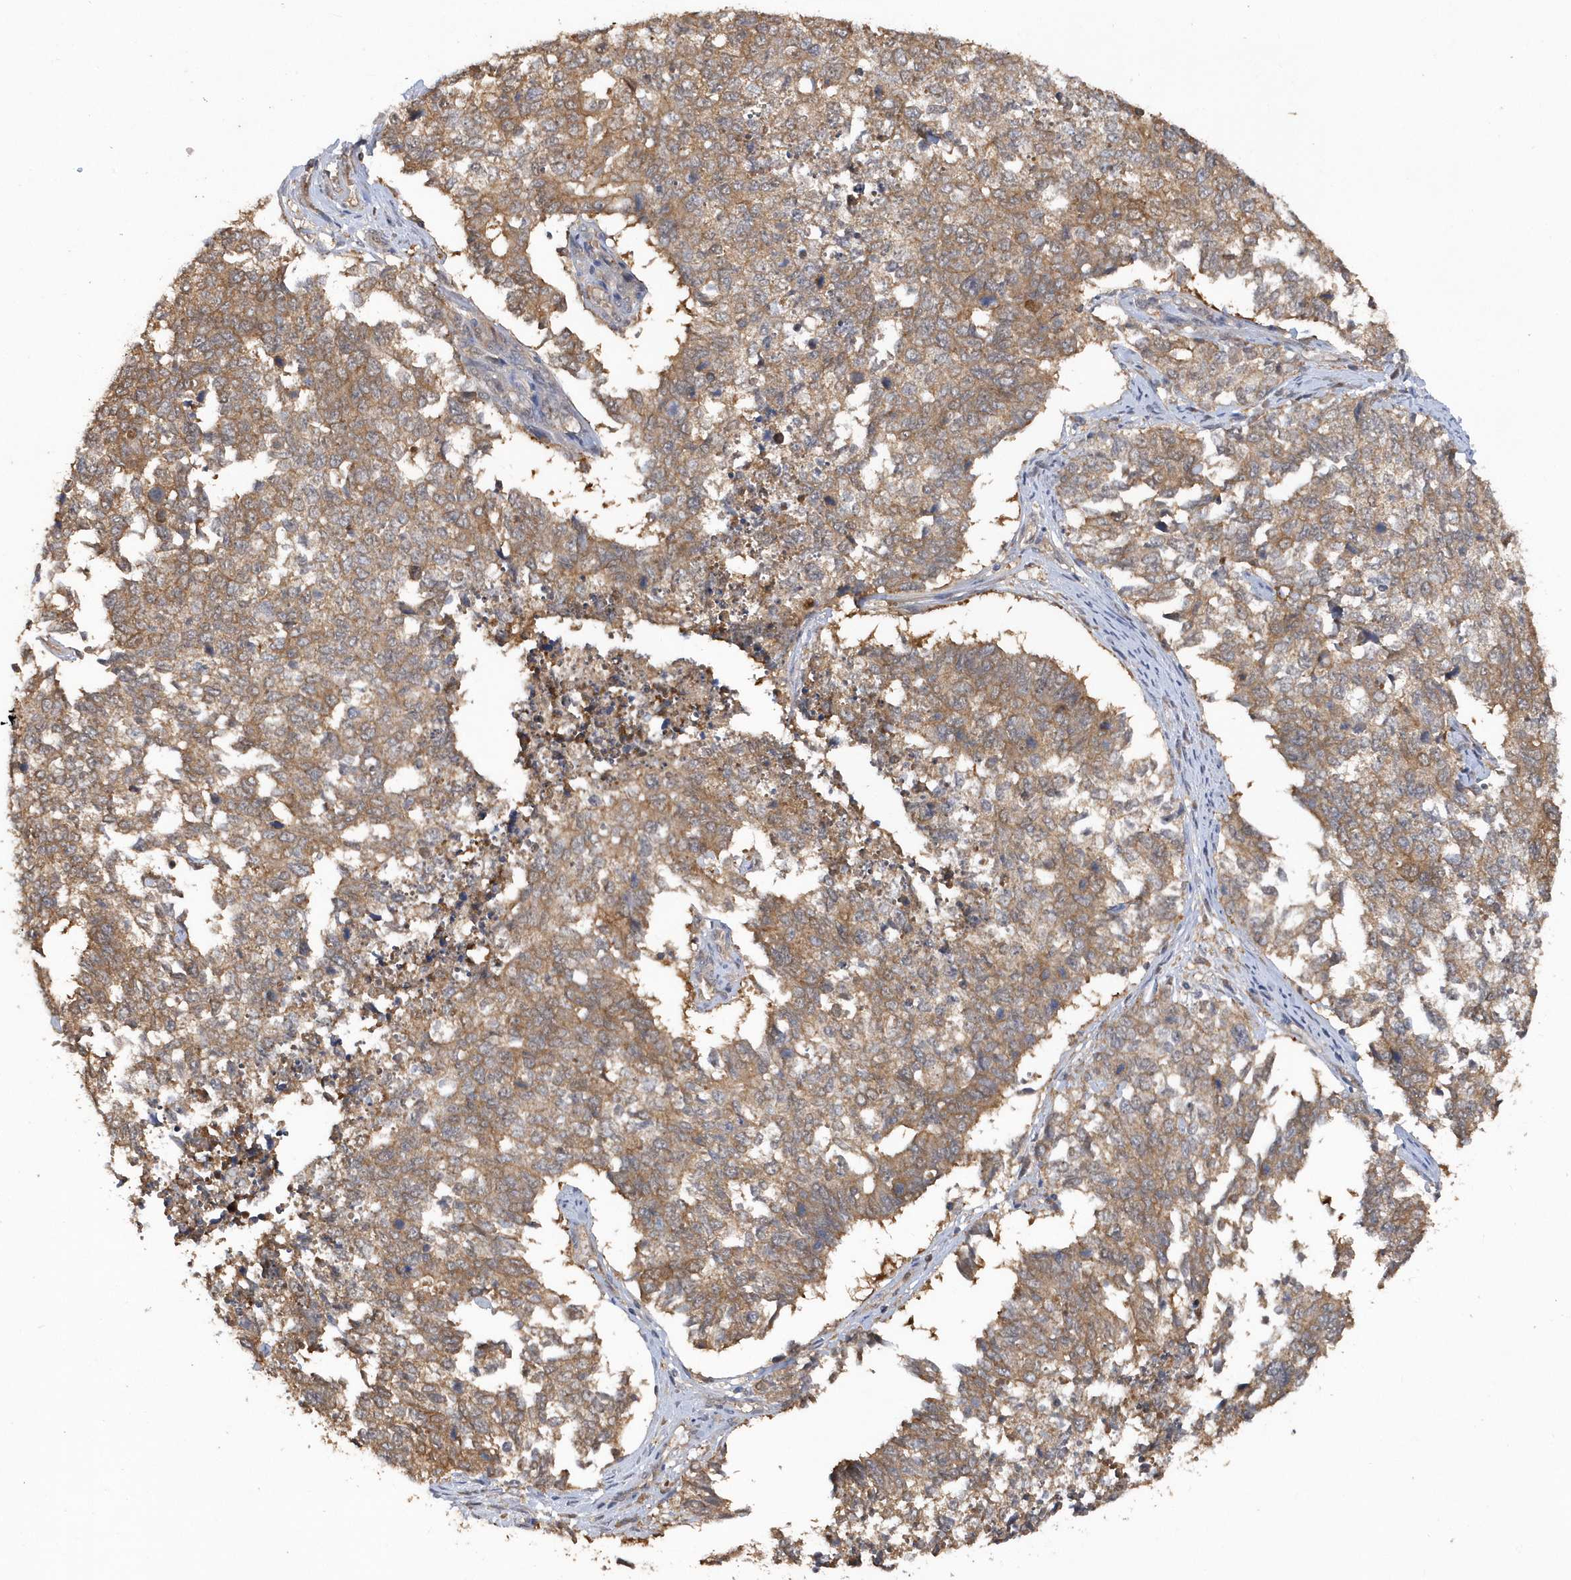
{"staining": {"intensity": "moderate", "quantity": ">75%", "location": "cytoplasmic/membranous"}, "tissue": "cervical cancer", "cell_type": "Tumor cells", "image_type": "cancer", "snomed": [{"axis": "morphology", "description": "Squamous cell carcinoma, NOS"}, {"axis": "topography", "description": "Cervix"}], "caption": "This is a micrograph of immunohistochemistry staining of cervical squamous cell carcinoma, which shows moderate positivity in the cytoplasmic/membranous of tumor cells.", "gene": "RPE", "patient": {"sex": "female", "age": 63}}